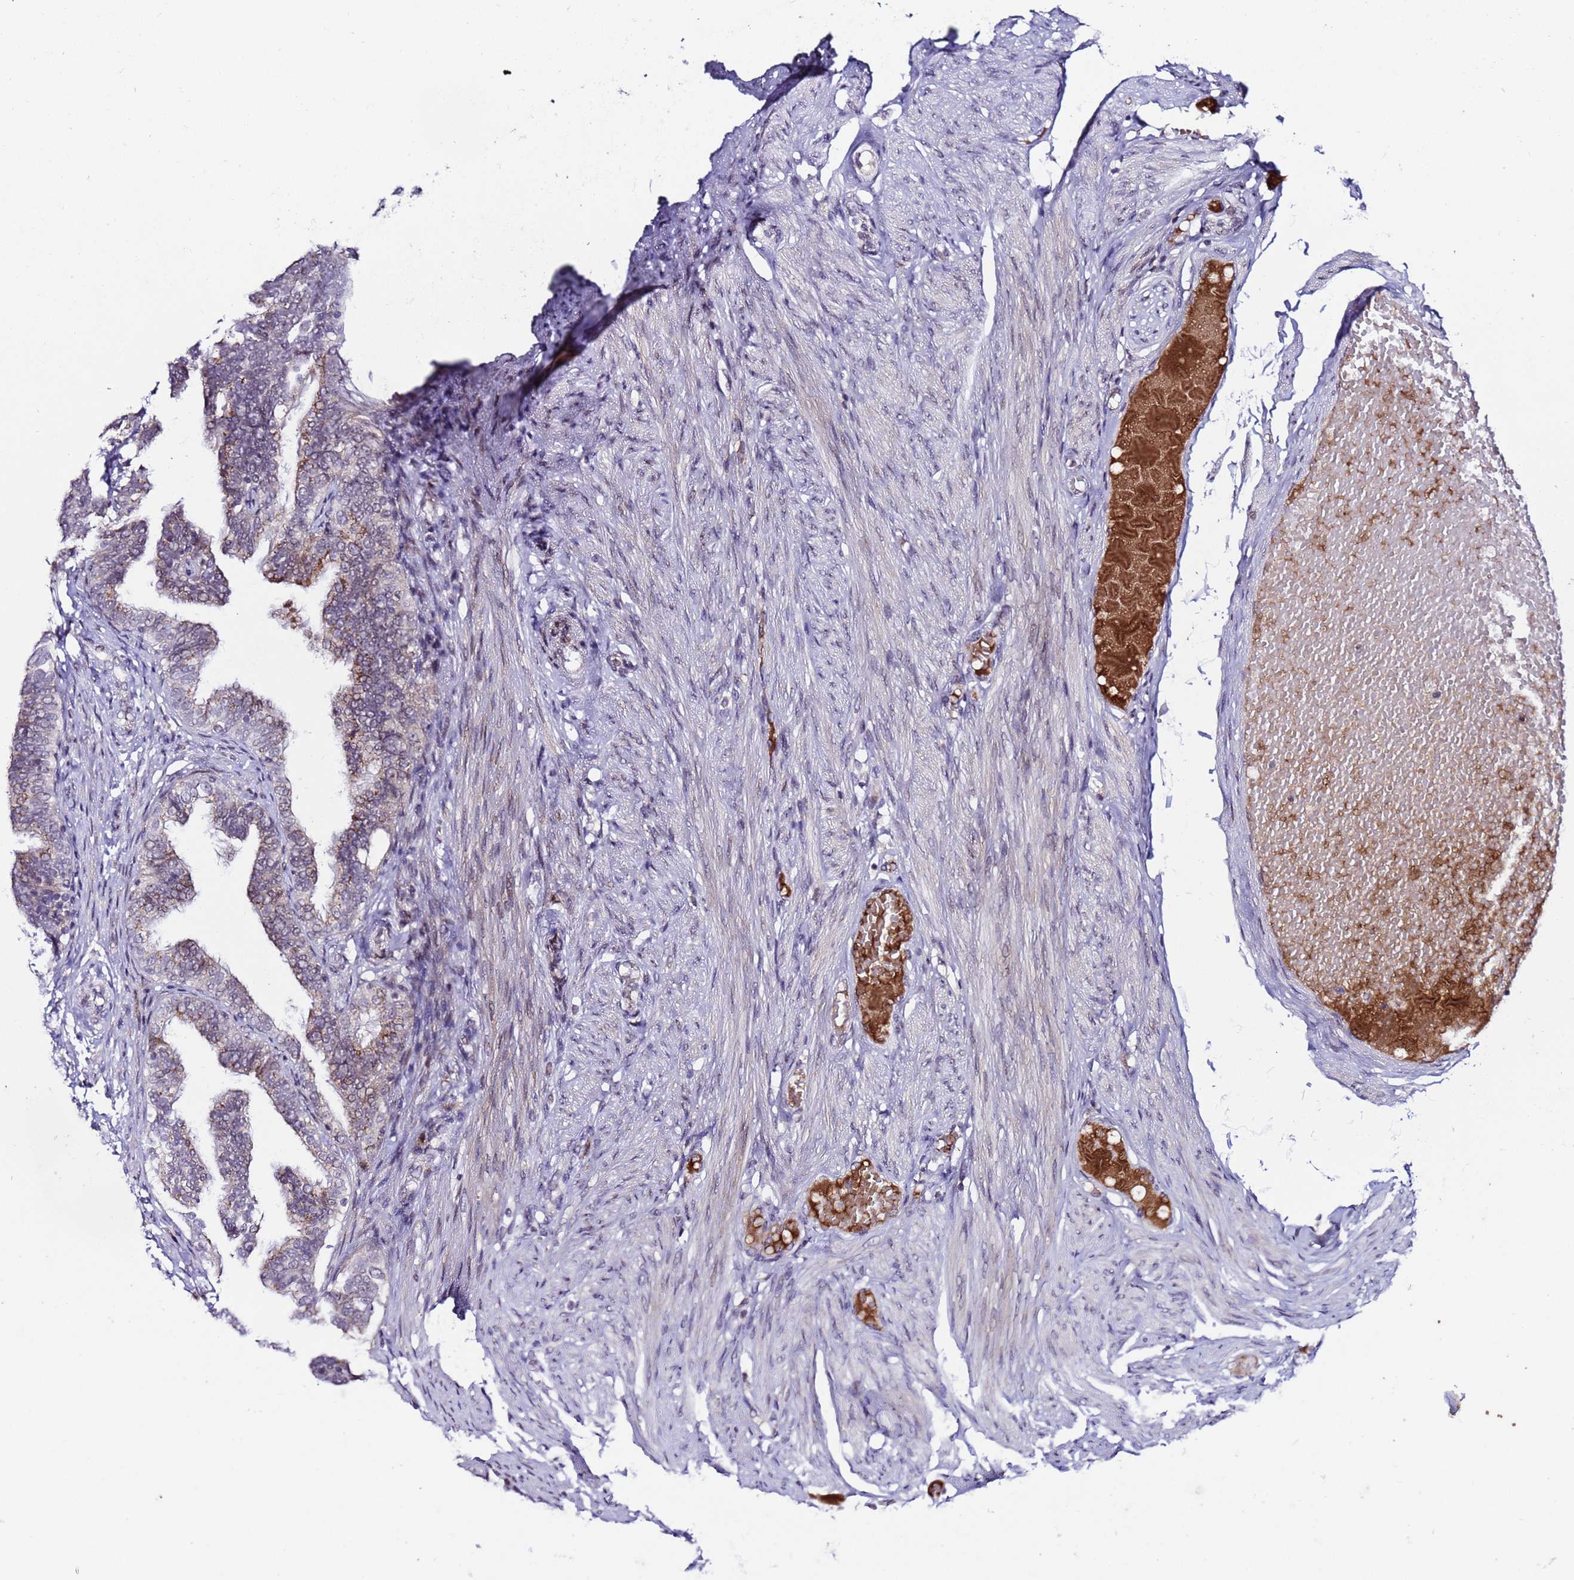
{"staining": {"intensity": "moderate", "quantity": "25%-75%", "location": "cytoplasmic/membranous,nuclear"}, "tissue": "fallopian tube", "cell_type": "Glandular cells", "image_type": "normal", "snomed": [{"axis": "morphology", "description": "Normal tissue, NOS"}, {"axis": "topography", "description": "Fallopian tube"}], "caption": "Brown immunohistochemical staining in unremarkable fallopian tube shows moderate cytoplasmic/membranous,nuclear positivity in about 25%-75% of glandular cells.", "gene": "C19orf47", "patient": {"sex": "female", "age": 39}}